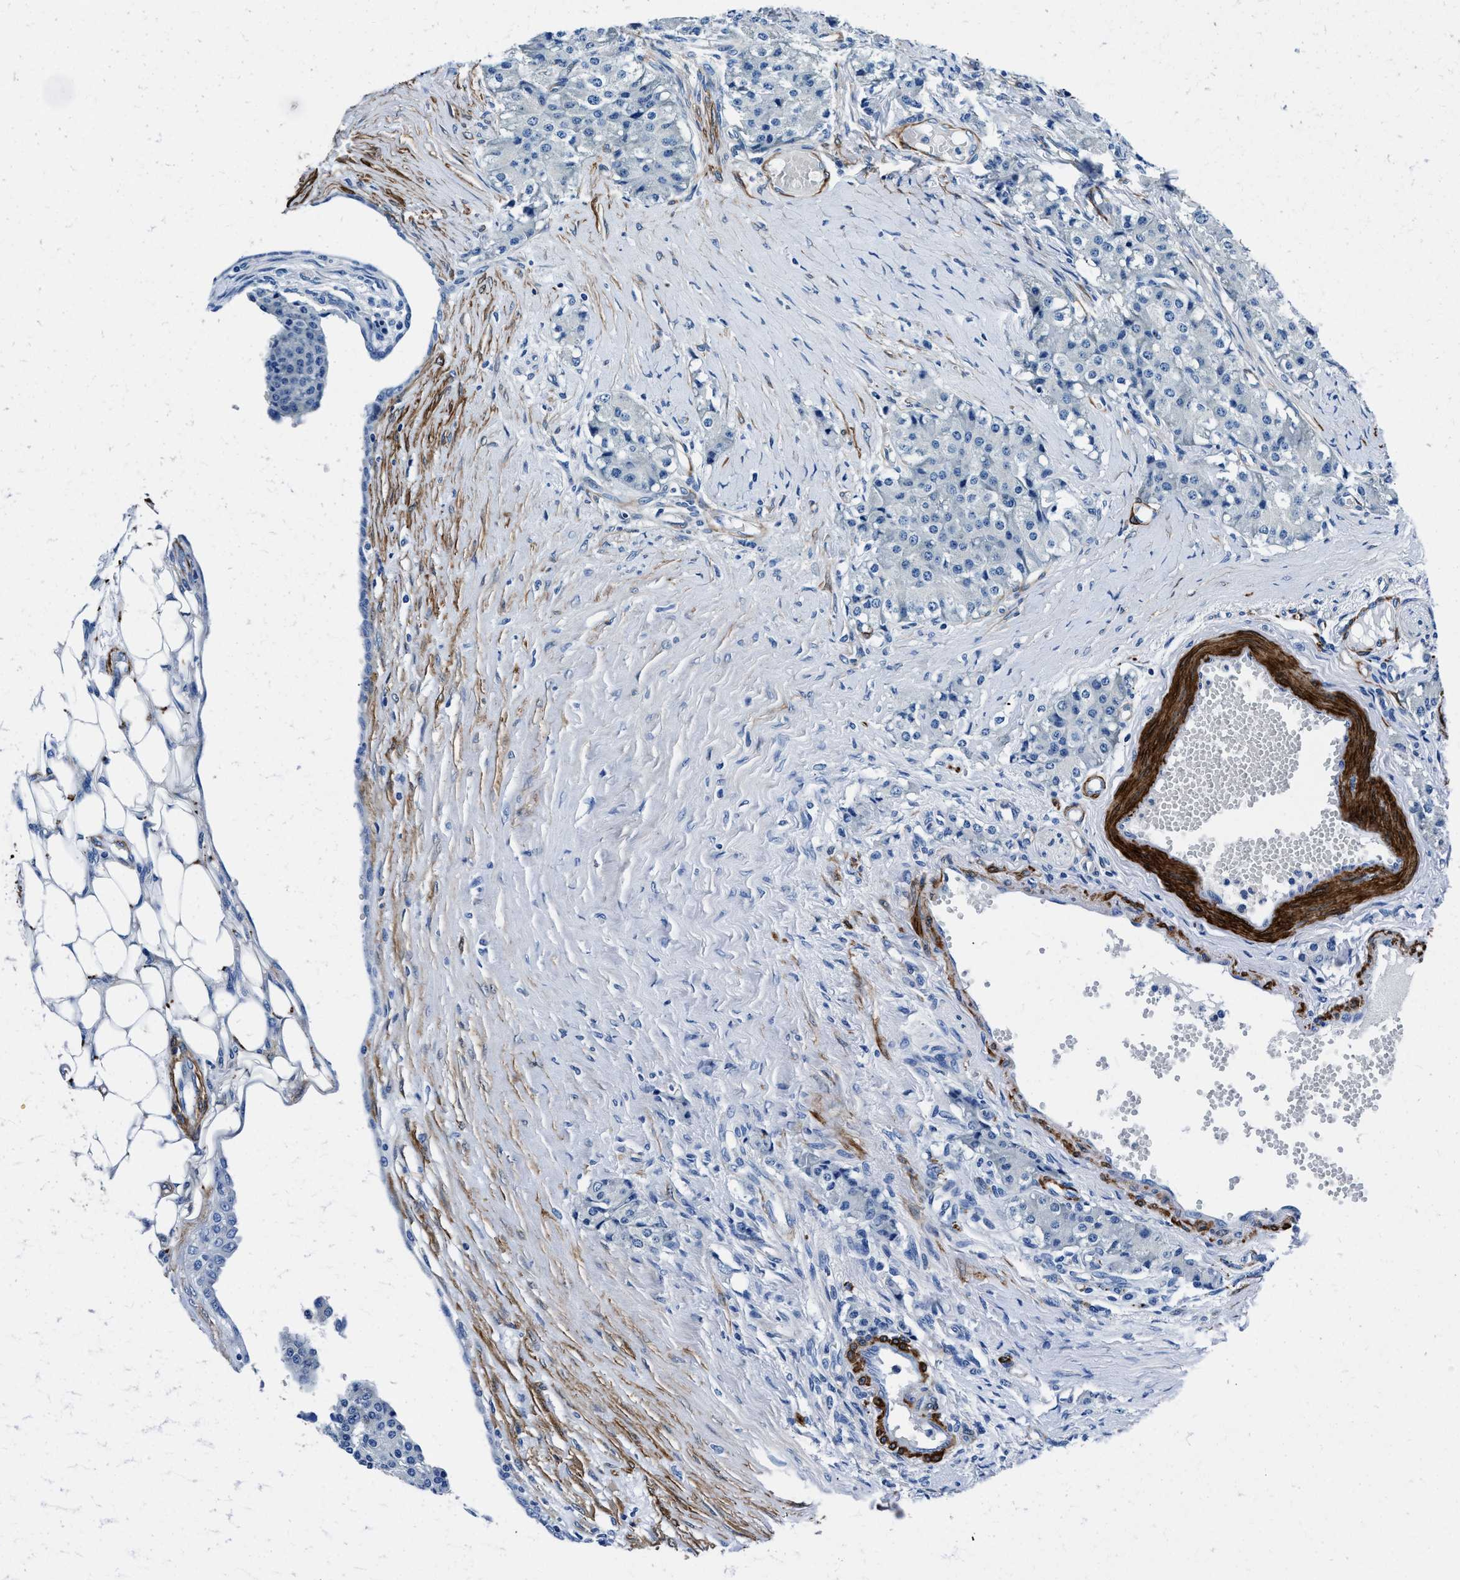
{"staining": {"intensity": "negative", "quantity": "none", "location": "none"}, "tissue": "carcinoid", "cell_type": "Tumor cells", "image_type": "cancer", "snomed": [{"axis": "morphology", "description": "Carcinoid, malignant, NOS"}, {"axis": "topography", "description": "Colon"}], "caption": "A high-resolution micrograph shows IHC staining of carcinoid, which reveals no significant positivity in tumor cells. (DAB (3,3'-diaminobenzidine) immunohistochemistry visualized using brightfield microscopy, high magnification).", "gene": "TEX261", "patient": {"sex": "female", "age": 52}}